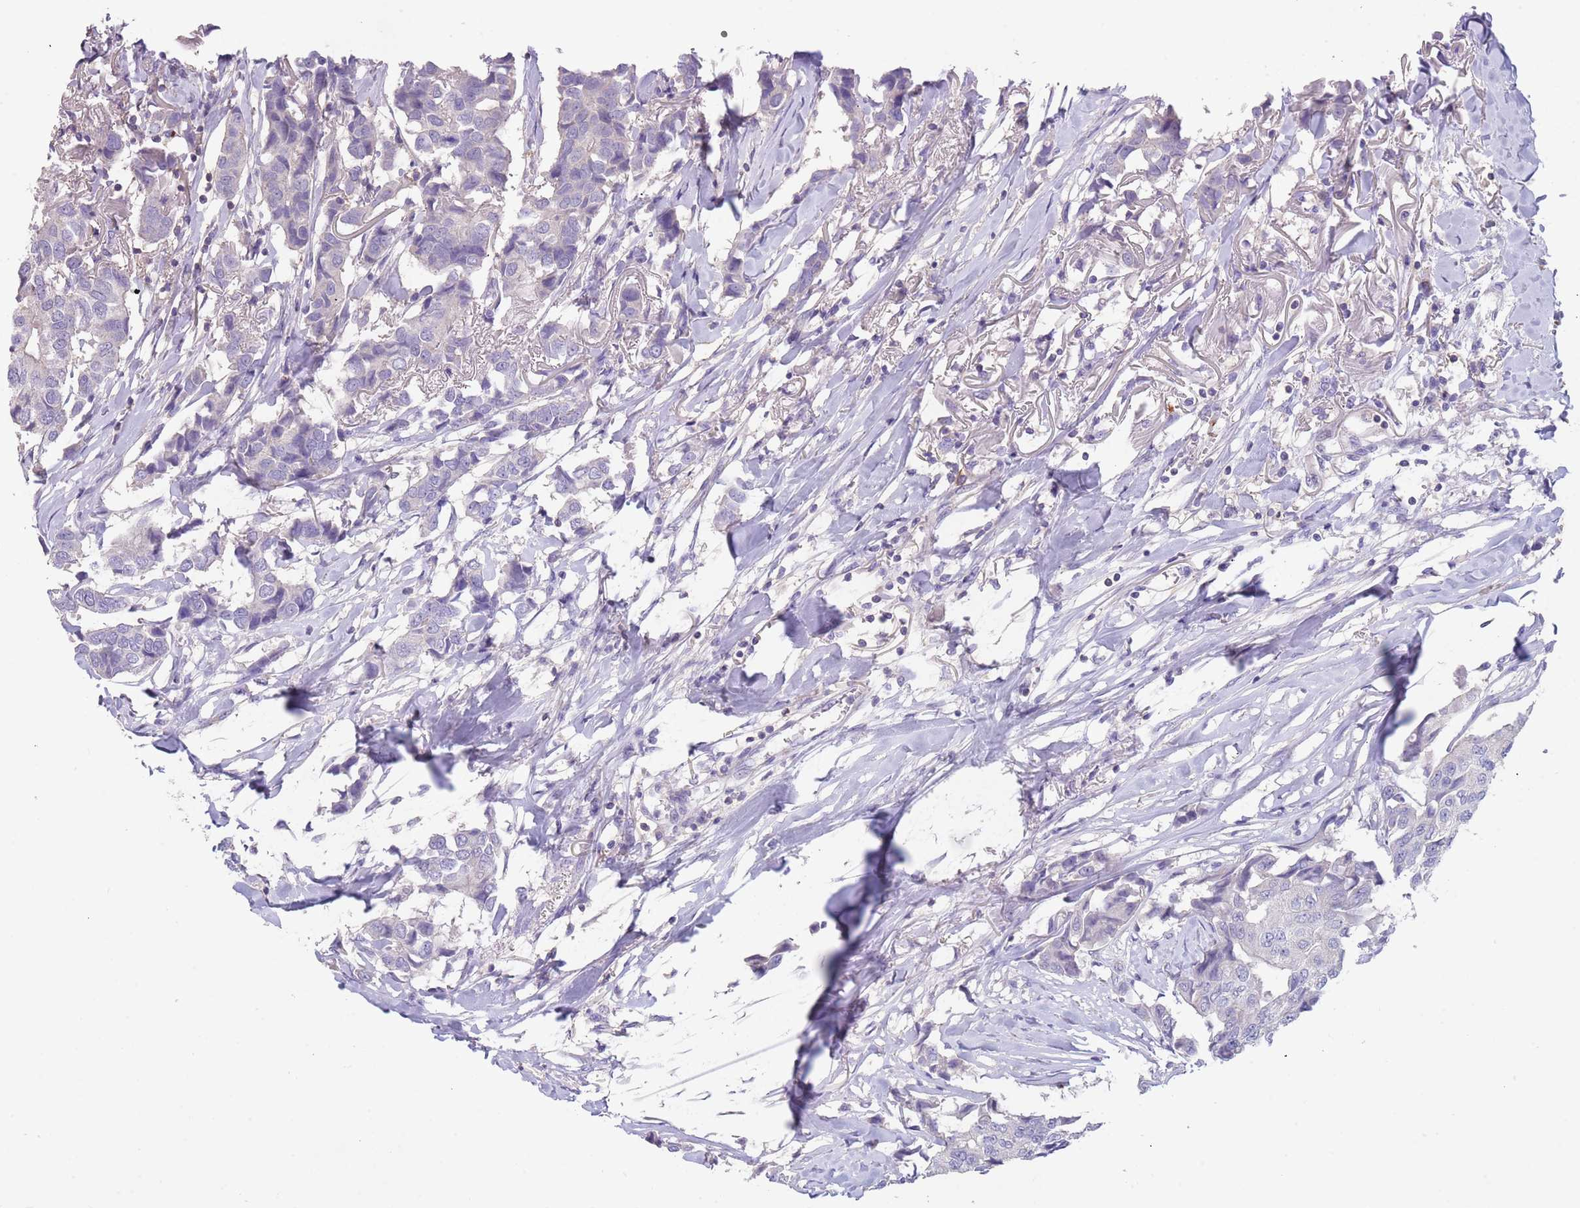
{"staining": {"intensity": "negative", "quantity": "none", "location": "none"}, "tissue": "breast cancer", "cell_type": "Tumor cells", "image_type": "cancer", "snomed": [{"axis": "morphology", "description": "Duct carcinoma"}, {"axis": "topography", "description": "Breast"}], "caption": "Protein analysis of breast intraductal carcinoma demonstrates no significant positivity in tumor cells. The staining is performed using DAB (3,3'-diaminobenzidine) brown chromogen with nuclei counter-stained in using hematoxylin.", "gene": "ZNF14", "patient": {"sex": "female", "age": 80}}